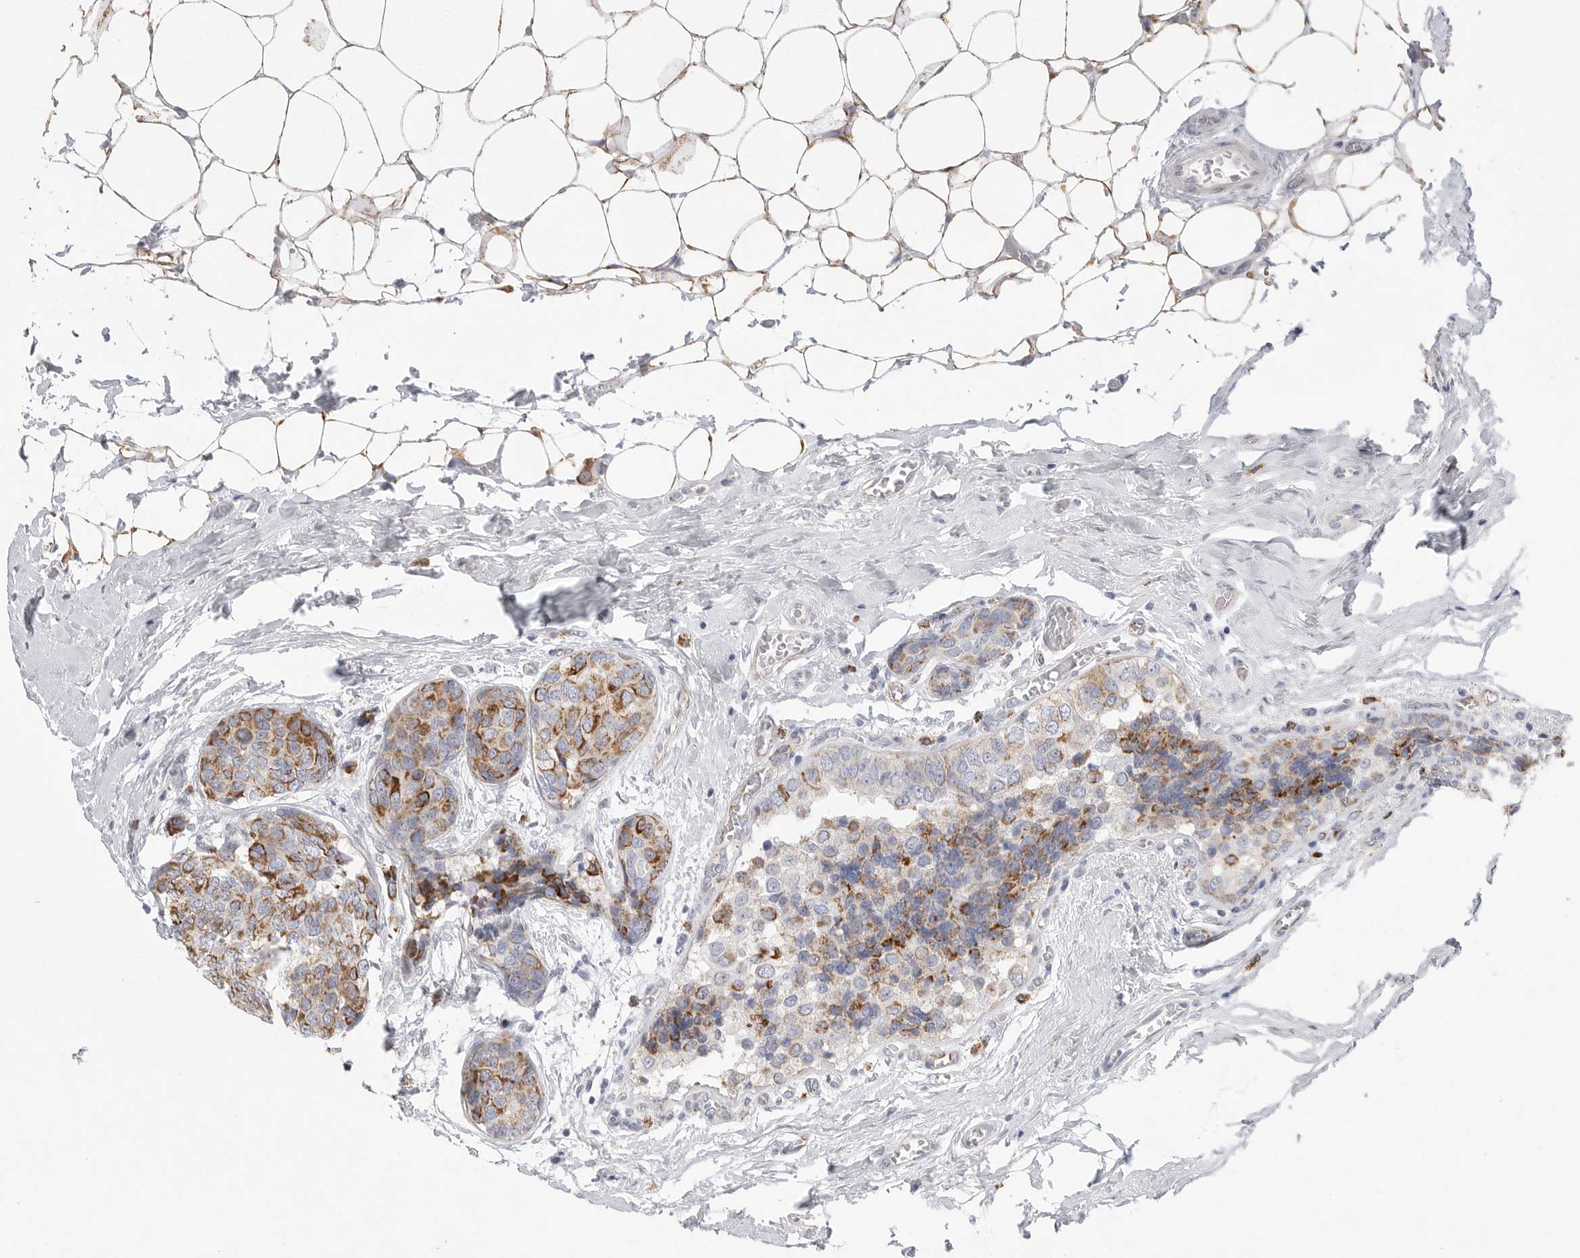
{"staining": {"intensity": "moderate", "quantity": "25%-75%", "location": "cytoplasmic/membranous"}, "tissue": "breast cancer", "cell_type": "Tumor cells", "image_type": "cancer", "snomed": [{"axis": "morphology", "description": "Normal tissue, NOS"}, {"axis": "morphology", "description": "Duct carcinoma"}, {"axis": "topography", "description": "Breast"}], "caption": "Breast cancer stained for a protein (brown) displays moderate cytoplasmic/membranous positive staining in approximately 25%-75% of tumor cells.", "gene": "ELP3", "patient": {"sex": "female", "age": 43}}